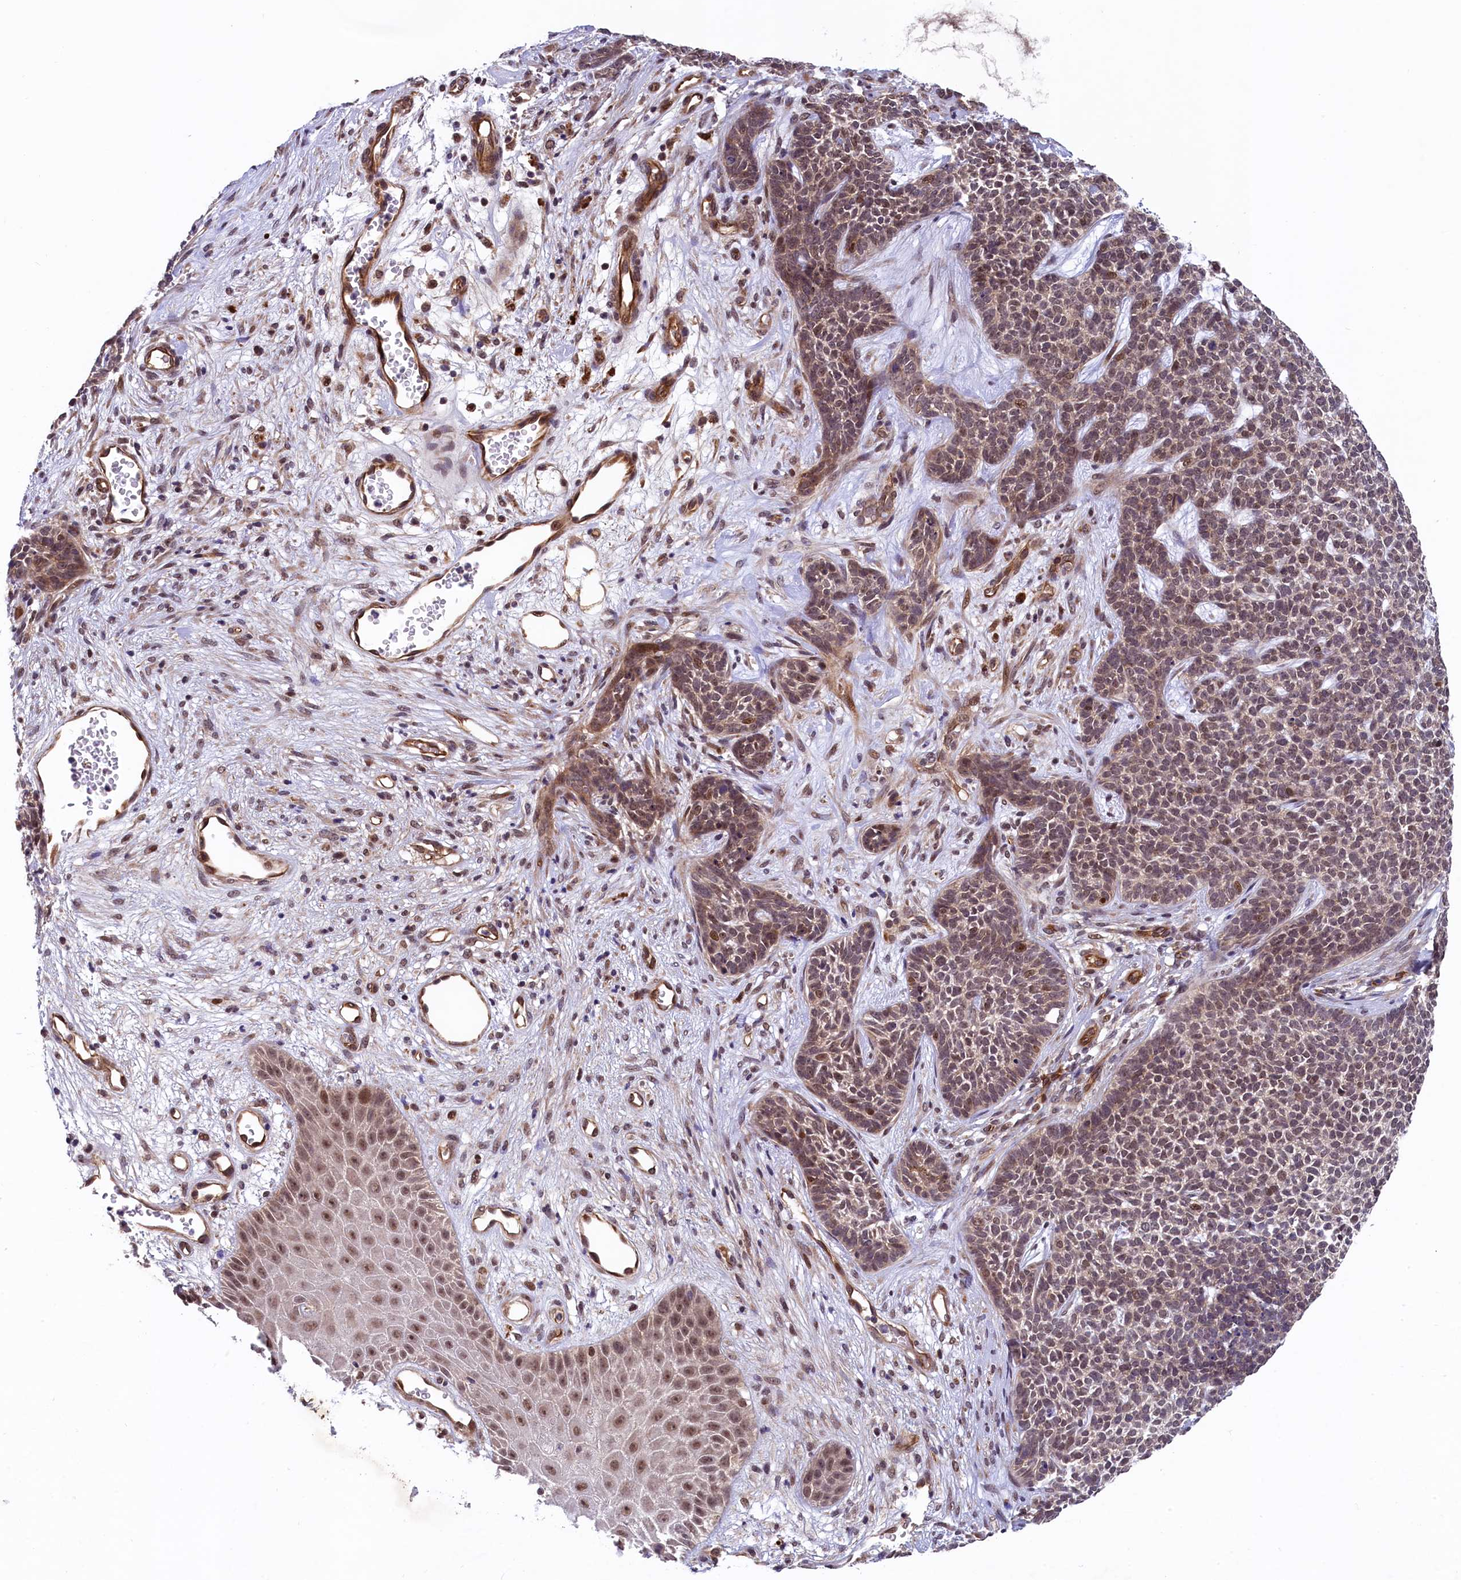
{"staining": {"intensity": "weak", "quantity": ">75%", "location": "nuclear"}, "tissue": "skin cancer", "cell_type": "Tumor cells", "image_type": "cancer", "snomed": [{"axis": "morphology", "description": "Basal cell carcinoma"}, {"axis": "topography", "description": "Skin"}], "caption": "Protein expression analysis of human basal cell carcinoma (skin) reveals weak nuclear positivity in approximately >75% of tumor cells.", "gene": "ARL14EP", "patient": {"sex": "female", "age": 84}}